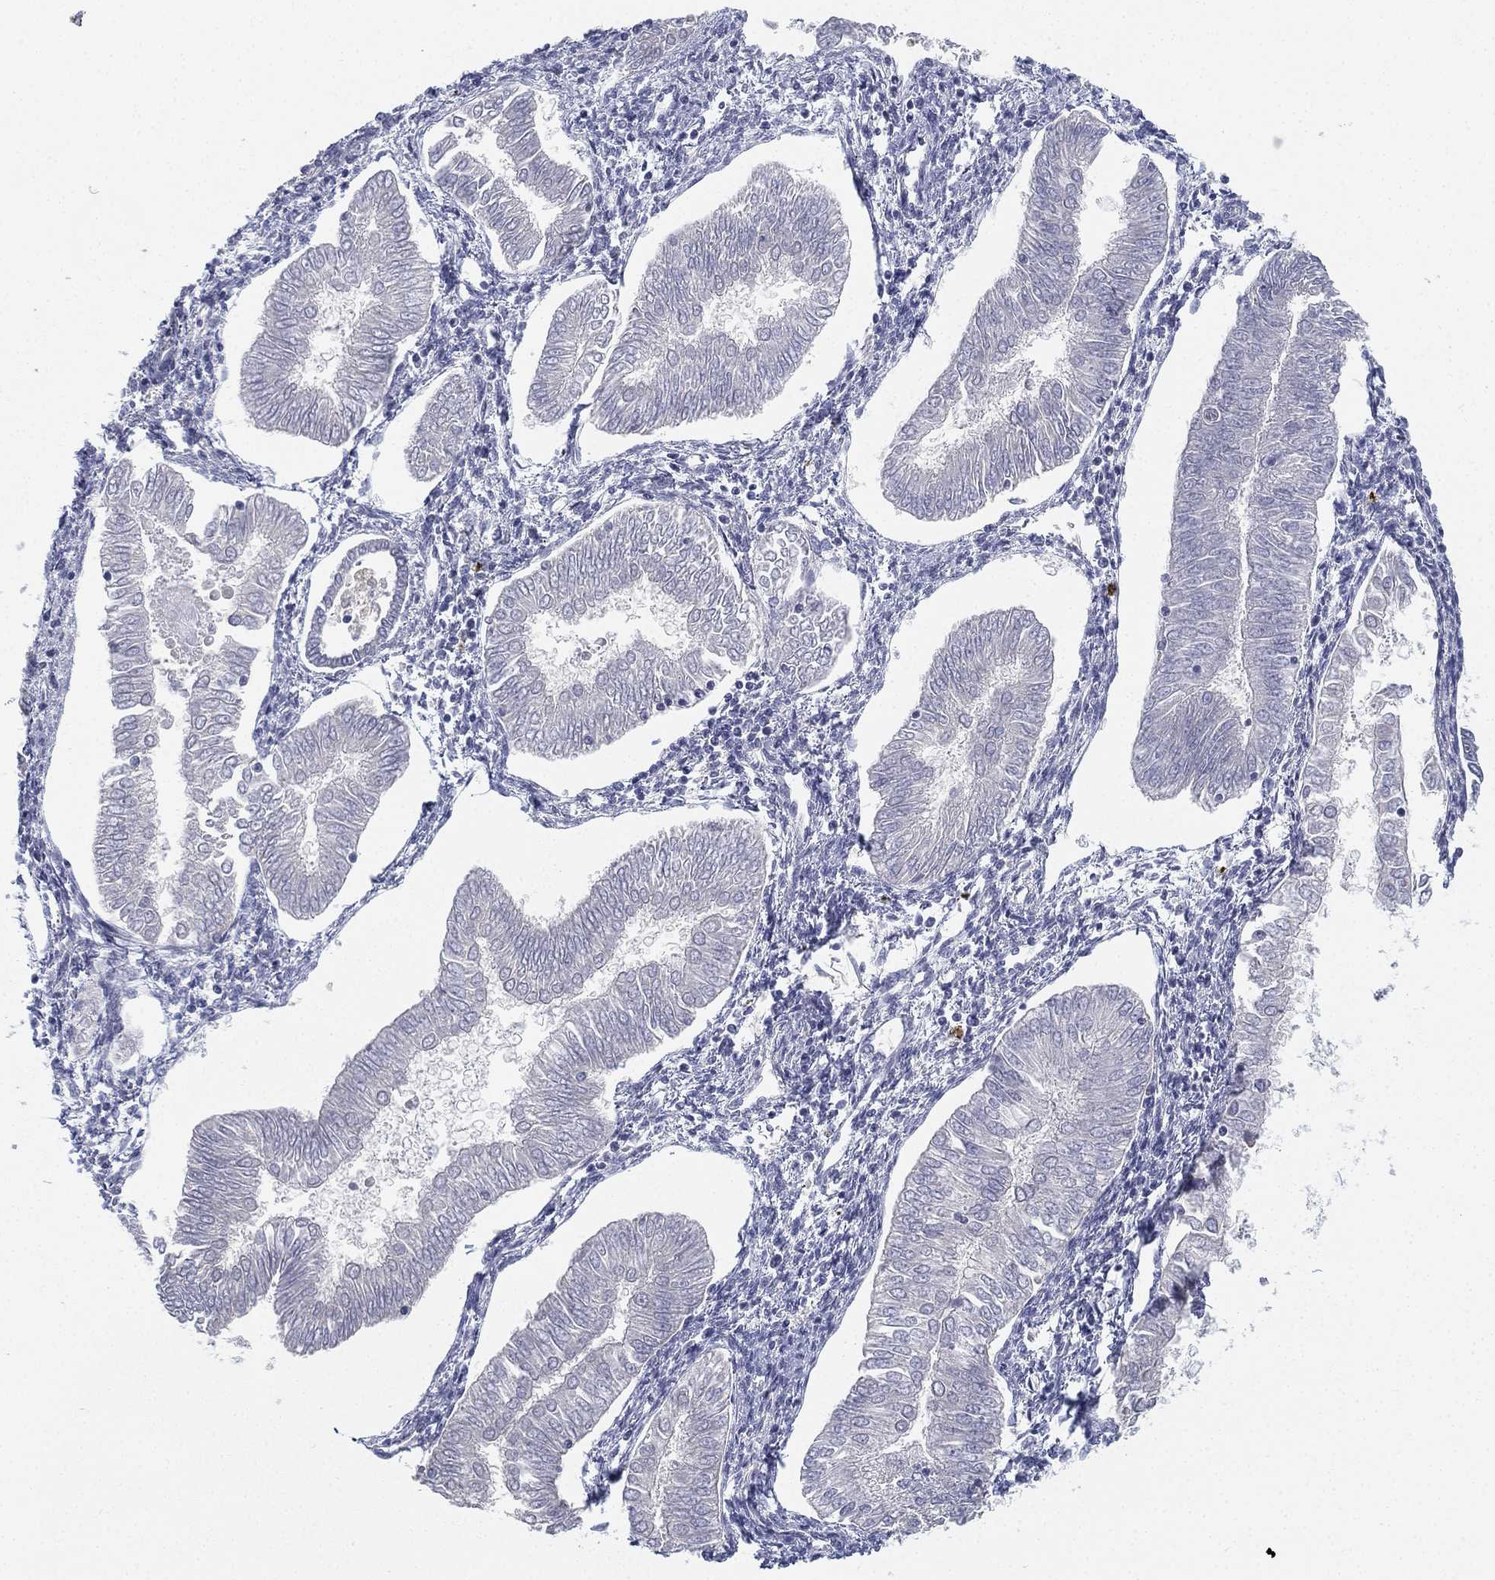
{"staining": {"intensity": "negative", "quantity": "none", "location": "none"}, "tissue": "endometrial cancer", "cell_type": "Tumor cells", "image_type": "cancer", "snomed": [{"axis": "morphology", "description": "Adenocarcinoma, NOS"}, {"axis": "topography", "description": "Endometrium"}], "caption": "A micrograph of human adenocarcinoma (endometrial) is negative for staining in tumor cells. The staining is performed using DAB brown chromogen with nuclei counter-stained in using hematoxylin.", "gene": "NPC2", "patient": {"sex": "female", "age": 53}}